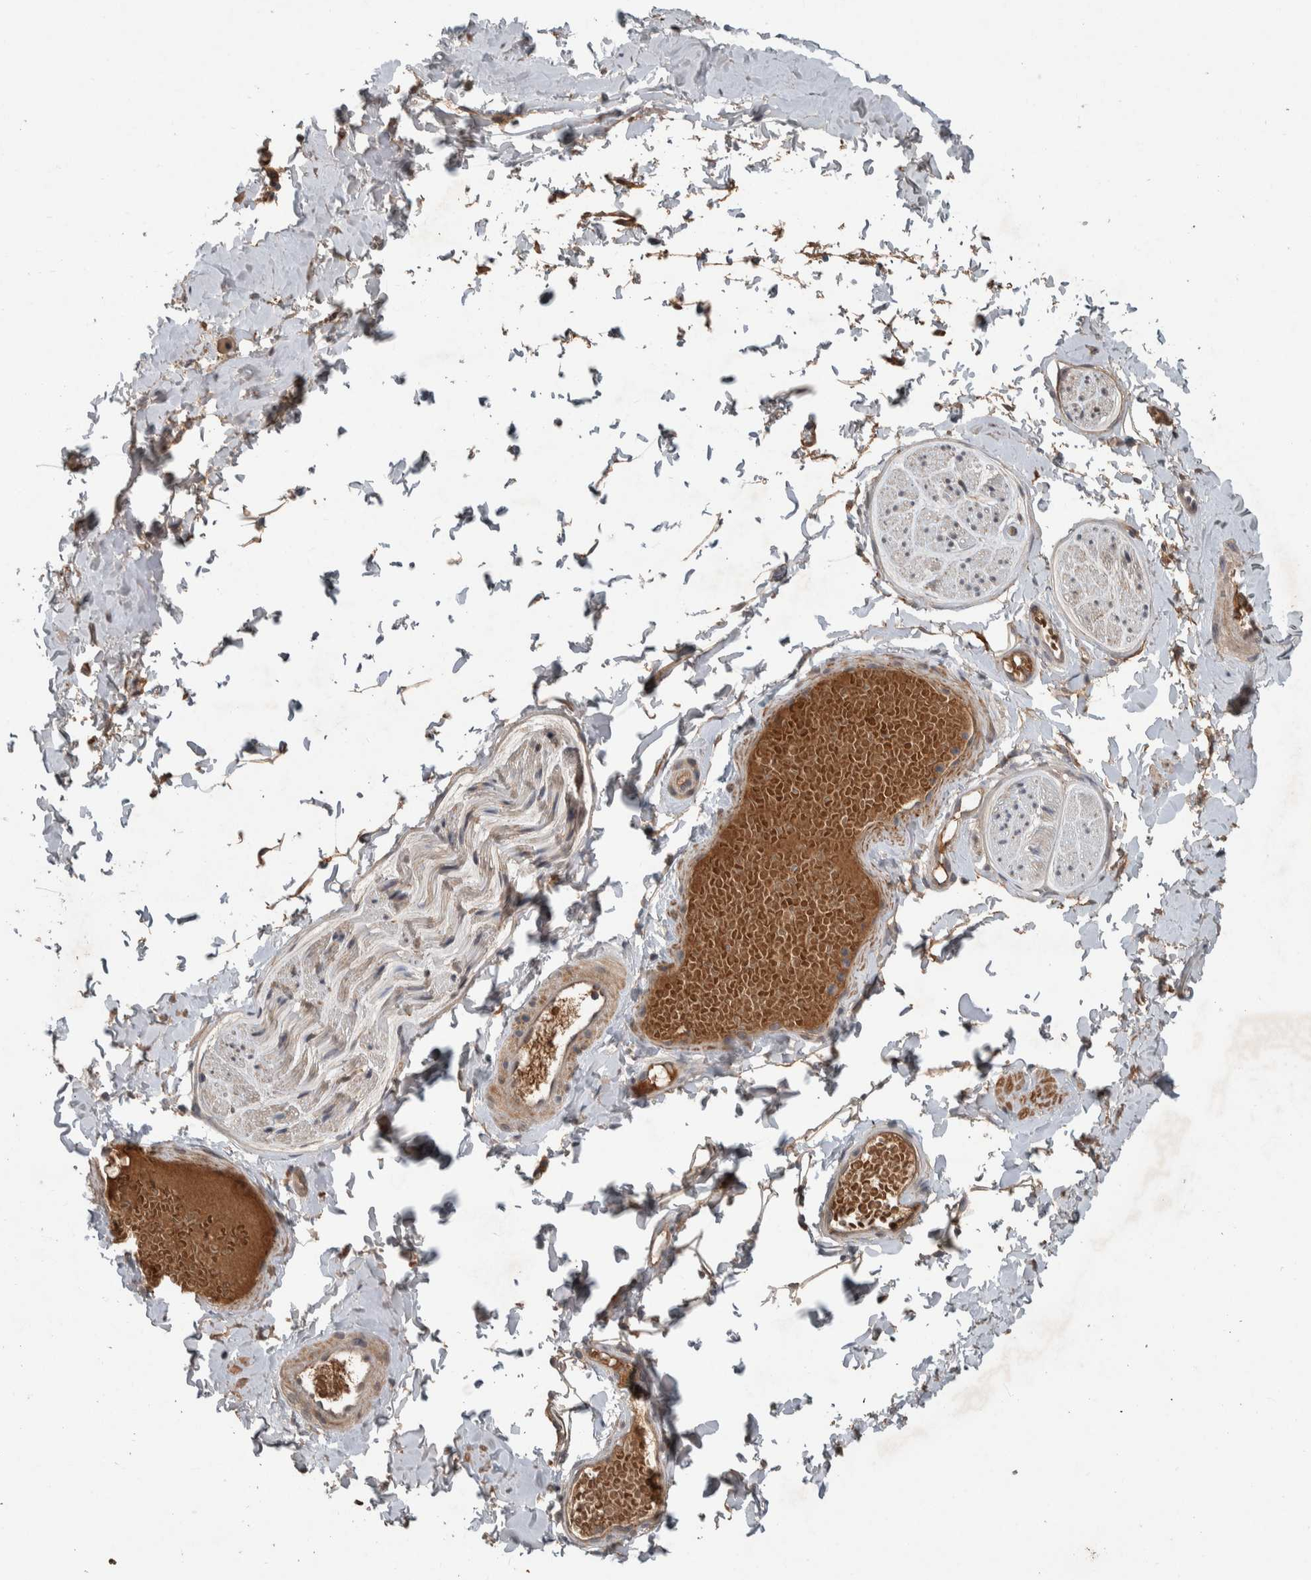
{"staining": {"intensity": "moderate", "quantity": "<25%", "location": "cytoplasmic/membranous"}, "tissue": "adipose tissue", "cell_type": "Adipocytes", "image_type": "normal", "snomed": [{"axis": "morphology", "description": "Normal tissue, NOS"}, {"axis": "topography", "description": "Adipose tissue"}, {"axis": "topography", "description": "Vascular tissue"}, {"axis": "topography", "description": "Peripheral nerve tissue"}], "caption": "IHC of benign adipose tissue exhibits low levels of moderate cytoplasmic/membranous staining in approximately <25% of adipocytes.", "gene": "CHRM3", "patient": {"sex": "male", "age": 25}}